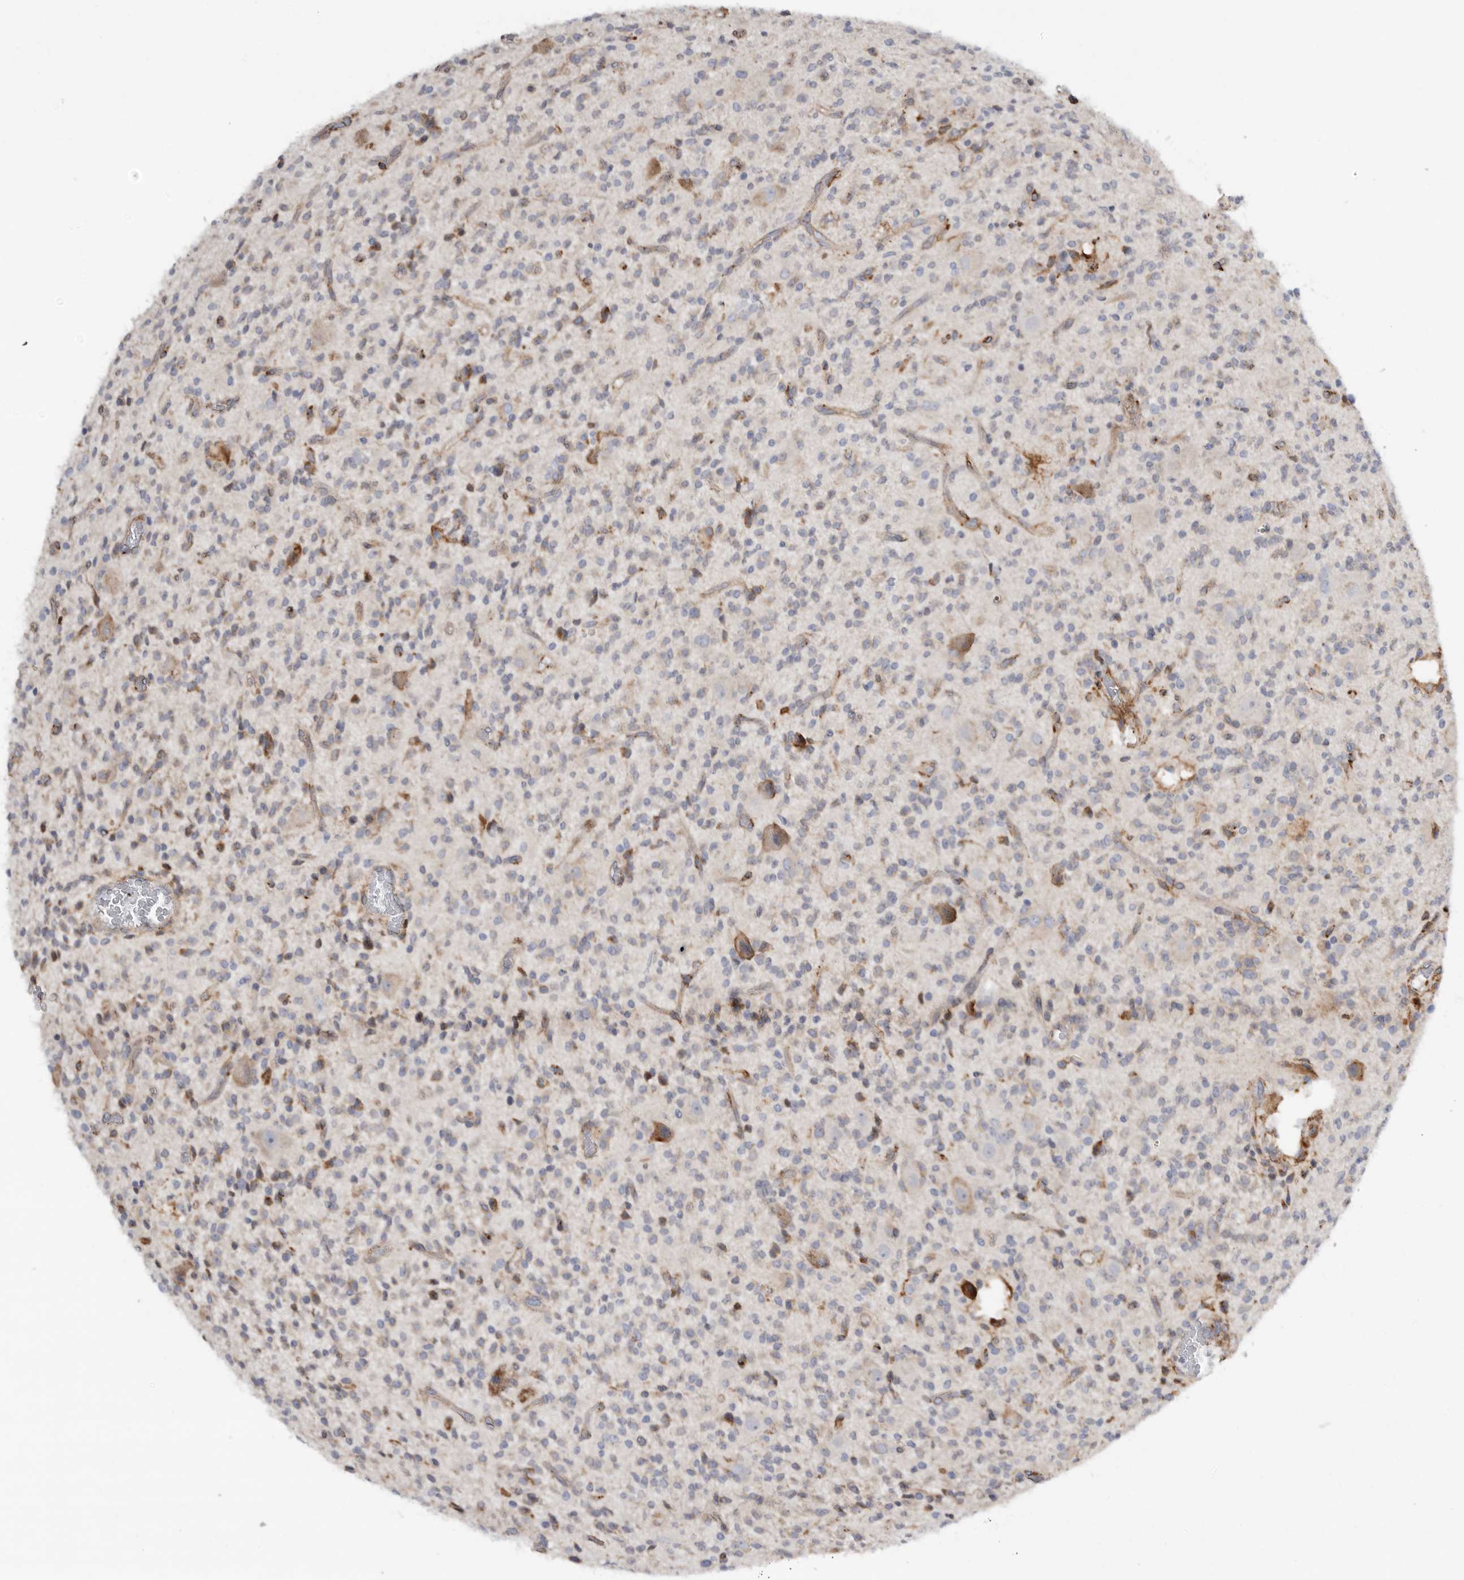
{"staining": {"intensity": "moderate", "quantity": "25%-75%", "location": "cytoplasmic/membranous"}, "tissue": "glioma", "cell_type": "Tumor cells", "image_type": "cancer", "snomed": [{"axis": "morphology", "description": "Glioma, malignant, High grade"}, {"axis": "topography", "description": "Brain"}], "caption": "IHC staining of malignant glioma (high-grade), which reveals medium levels of moderate cytoplasmic/membranous expression in about 25%-75% of tumor cells indicating moderate cytoplasmic/membranous protein staining. The staining was performed using DAB (3,3'-diaminobenzidine) (brown) for protein detection and nuclei were counterstained in hematoxylin (blue).", "gene": "GANAB", "patient": {"sex": "male", "age": 34}}